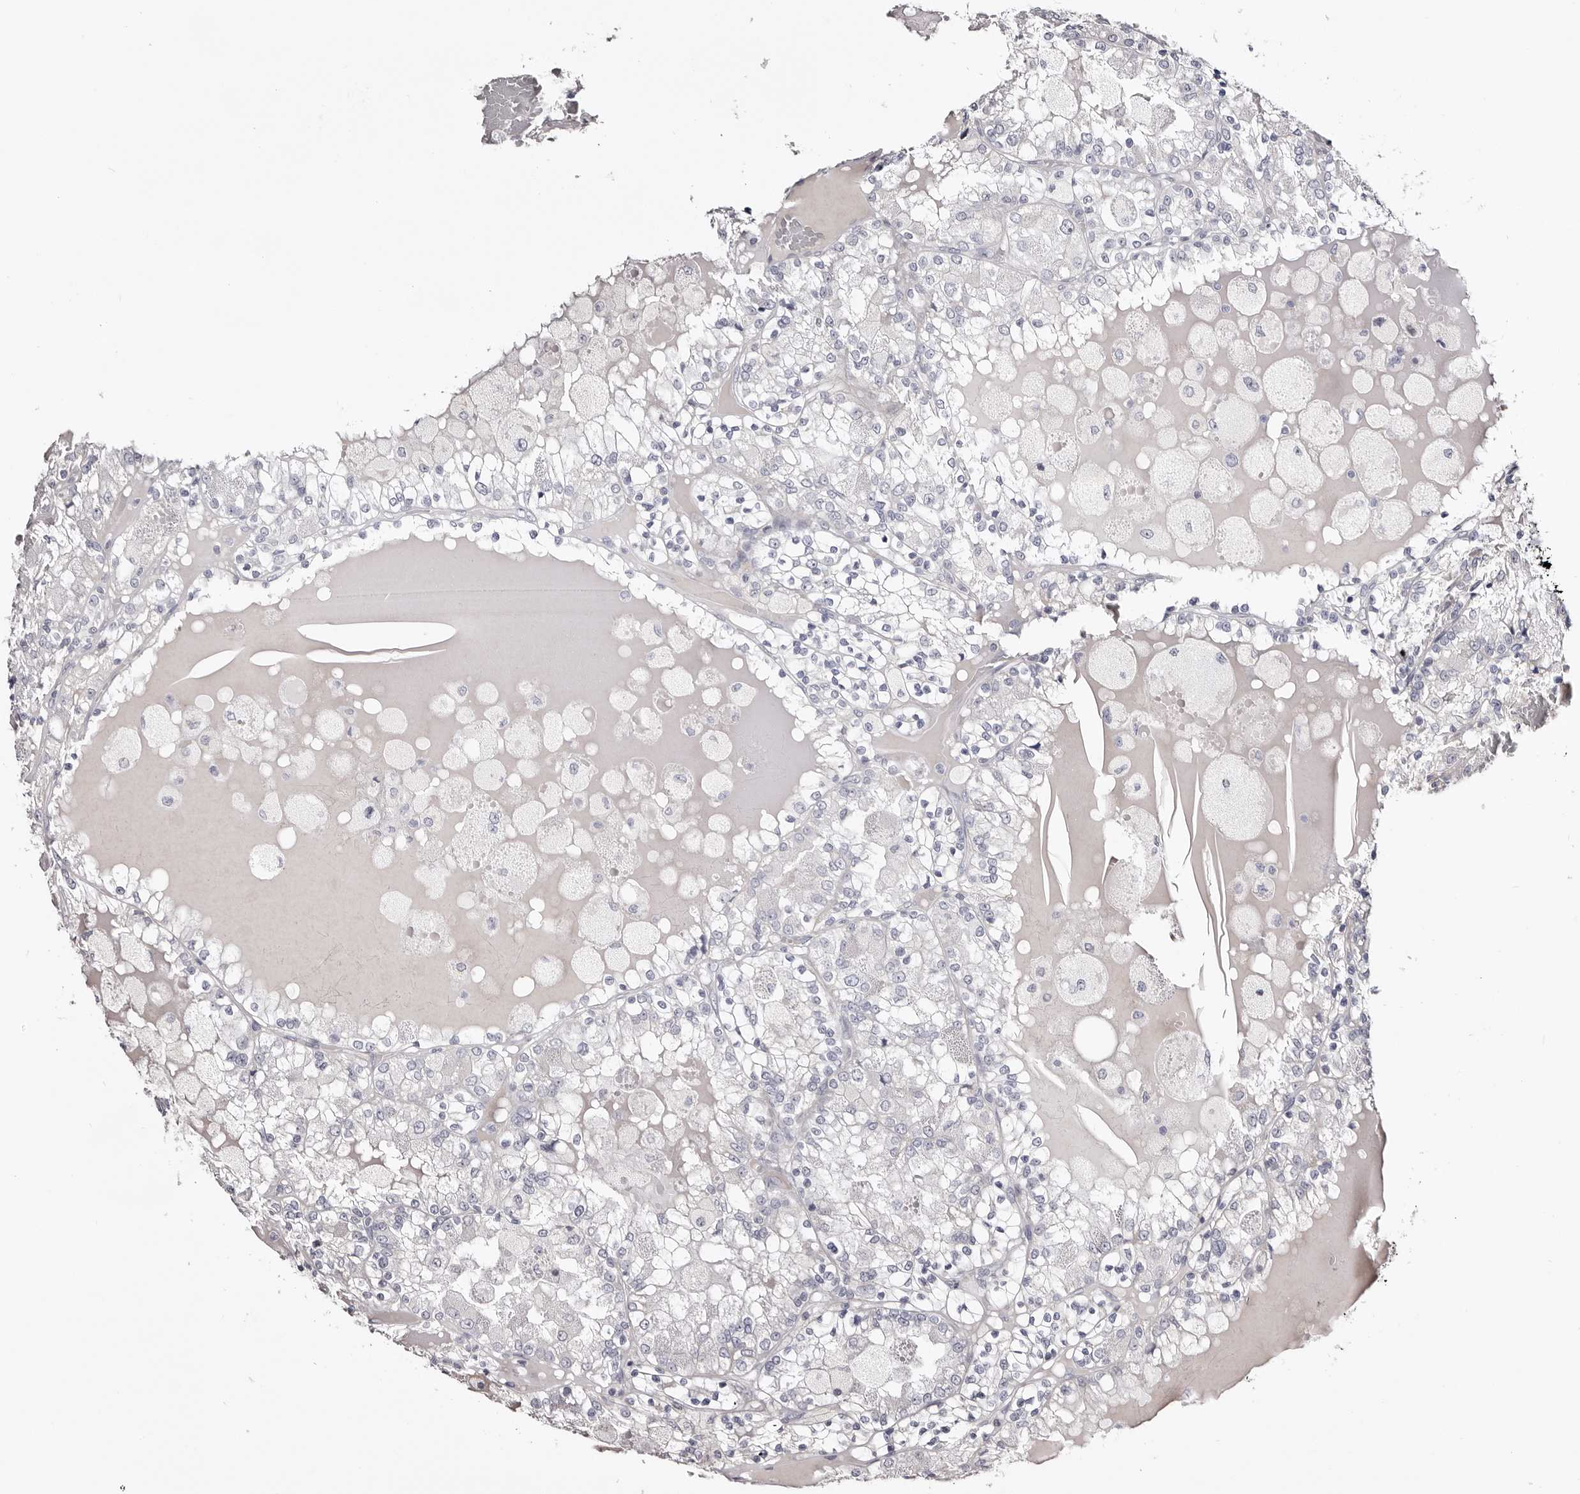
{"staining": {"intensity": "negative", "quantity": "none", "location": "none"}, "tissue": "renal cancer", "cell_type": "Tumor cells", "image_type": "cancer", "snomed": [{"axis": "morphology", "description": "Adenocarcinoma, NOS"}, {"axis": "topography", "description": "Kidney"}], "caption": "Immunohistochemistry (IHC) of human renal cancer (adenocarcinoma) demonstrates no expression in tumor cells.", "gene": "CASQ1", "patient": {"sex": "female", "age": 56}}